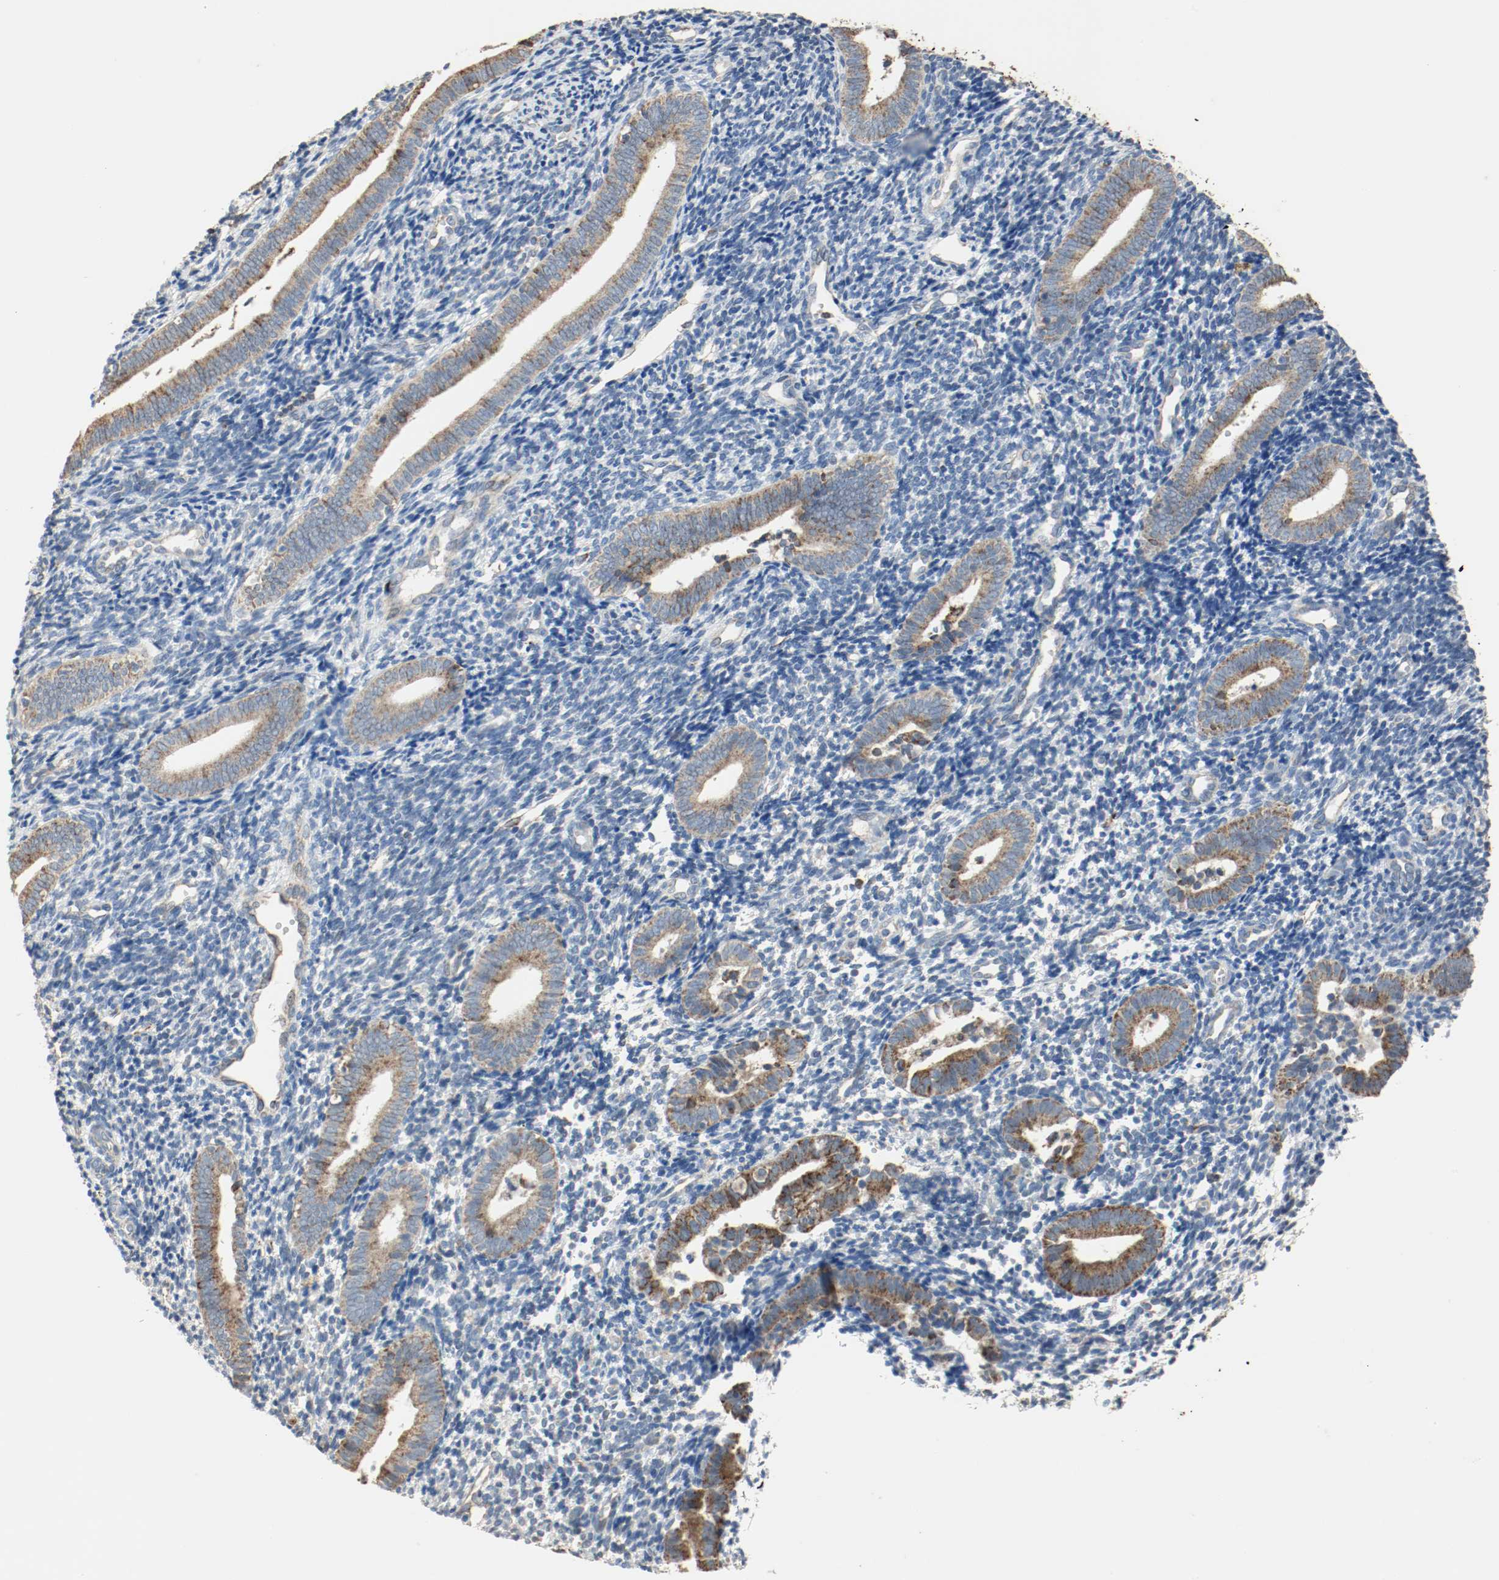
{"staining": {"intensity": "negative", "quantity": "none", "location": "none"}, "tissue": "endometrium", "cell_type": "Cells in endometrial stroma", "image_type": "normal", "snomed": [{"axis": "morphology", "description": "Normal tissue, NOS"}, {"axis": "topography", "description": "Uterus"}, {"axis": "topography", "description": "Endometrium"}], "caption": "IHC of unremarkable human endometrium reveals no staining in cells in endometrial stroma.", "gene": "ALDH4A1", "patient": {"sex": "female", "age": 33}}